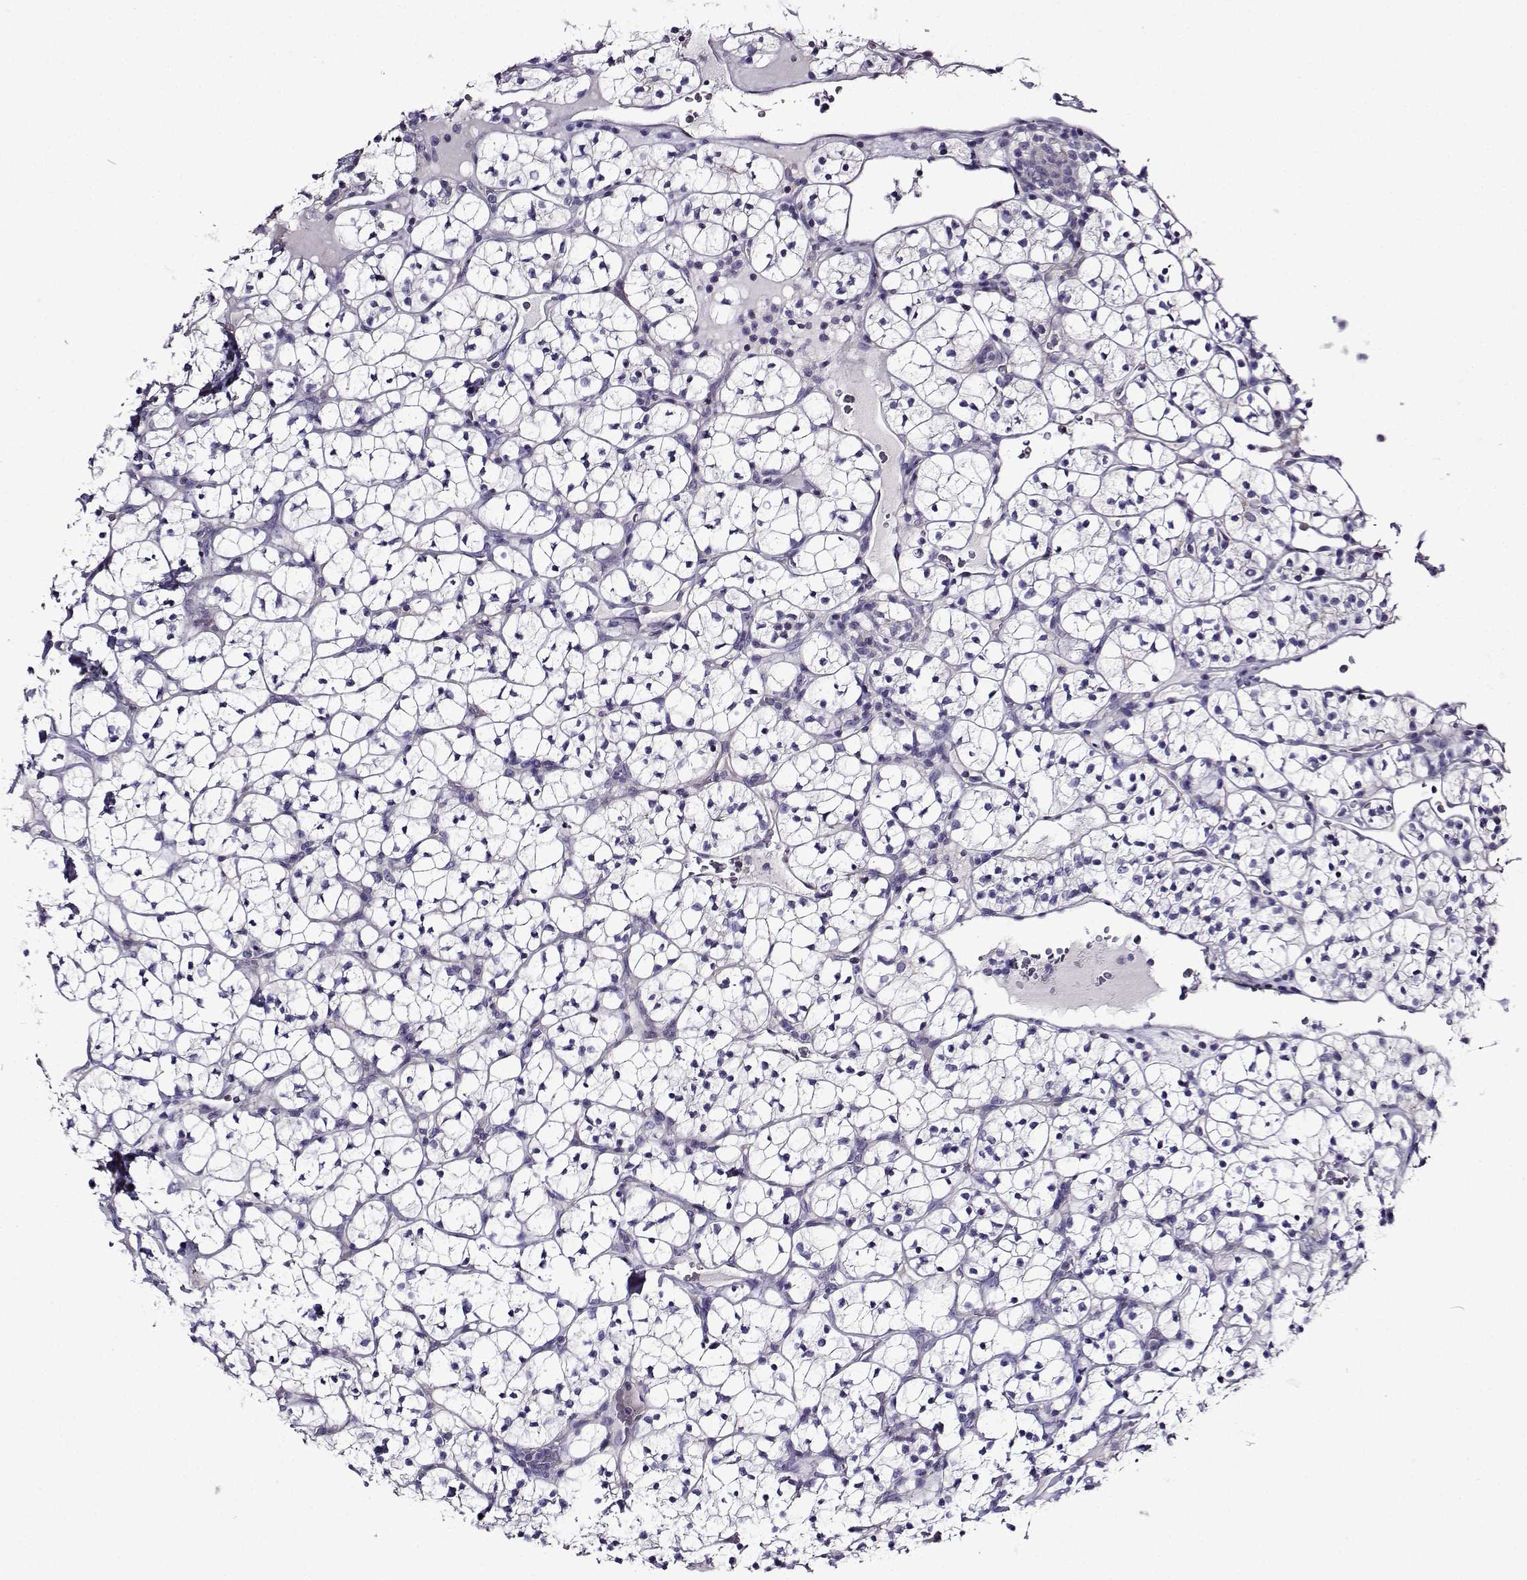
{"staining": {"intensity": "negative", "quantity": "none", "location": "none"}, "tissue": "renal cancer", "cell_type": "Tumor cells", "image_type": "cancer", "snomed": [{"axis": "morphology", "description": "Adenocarcinoma, NOS"}, {"axis": "topography", "description": "Kidney"}], "caption": "A high-resolution histopathology image shows immunohistochemistry (IHC) staining of renal adenocarcinoma, which exhibits no significant expression in tumor cells. (DAB immunohistochemistry visualized using brightfield microscopy, high magnification).", "gene": "TMEM266", "patient": {"sex": "female", "age": 89}}